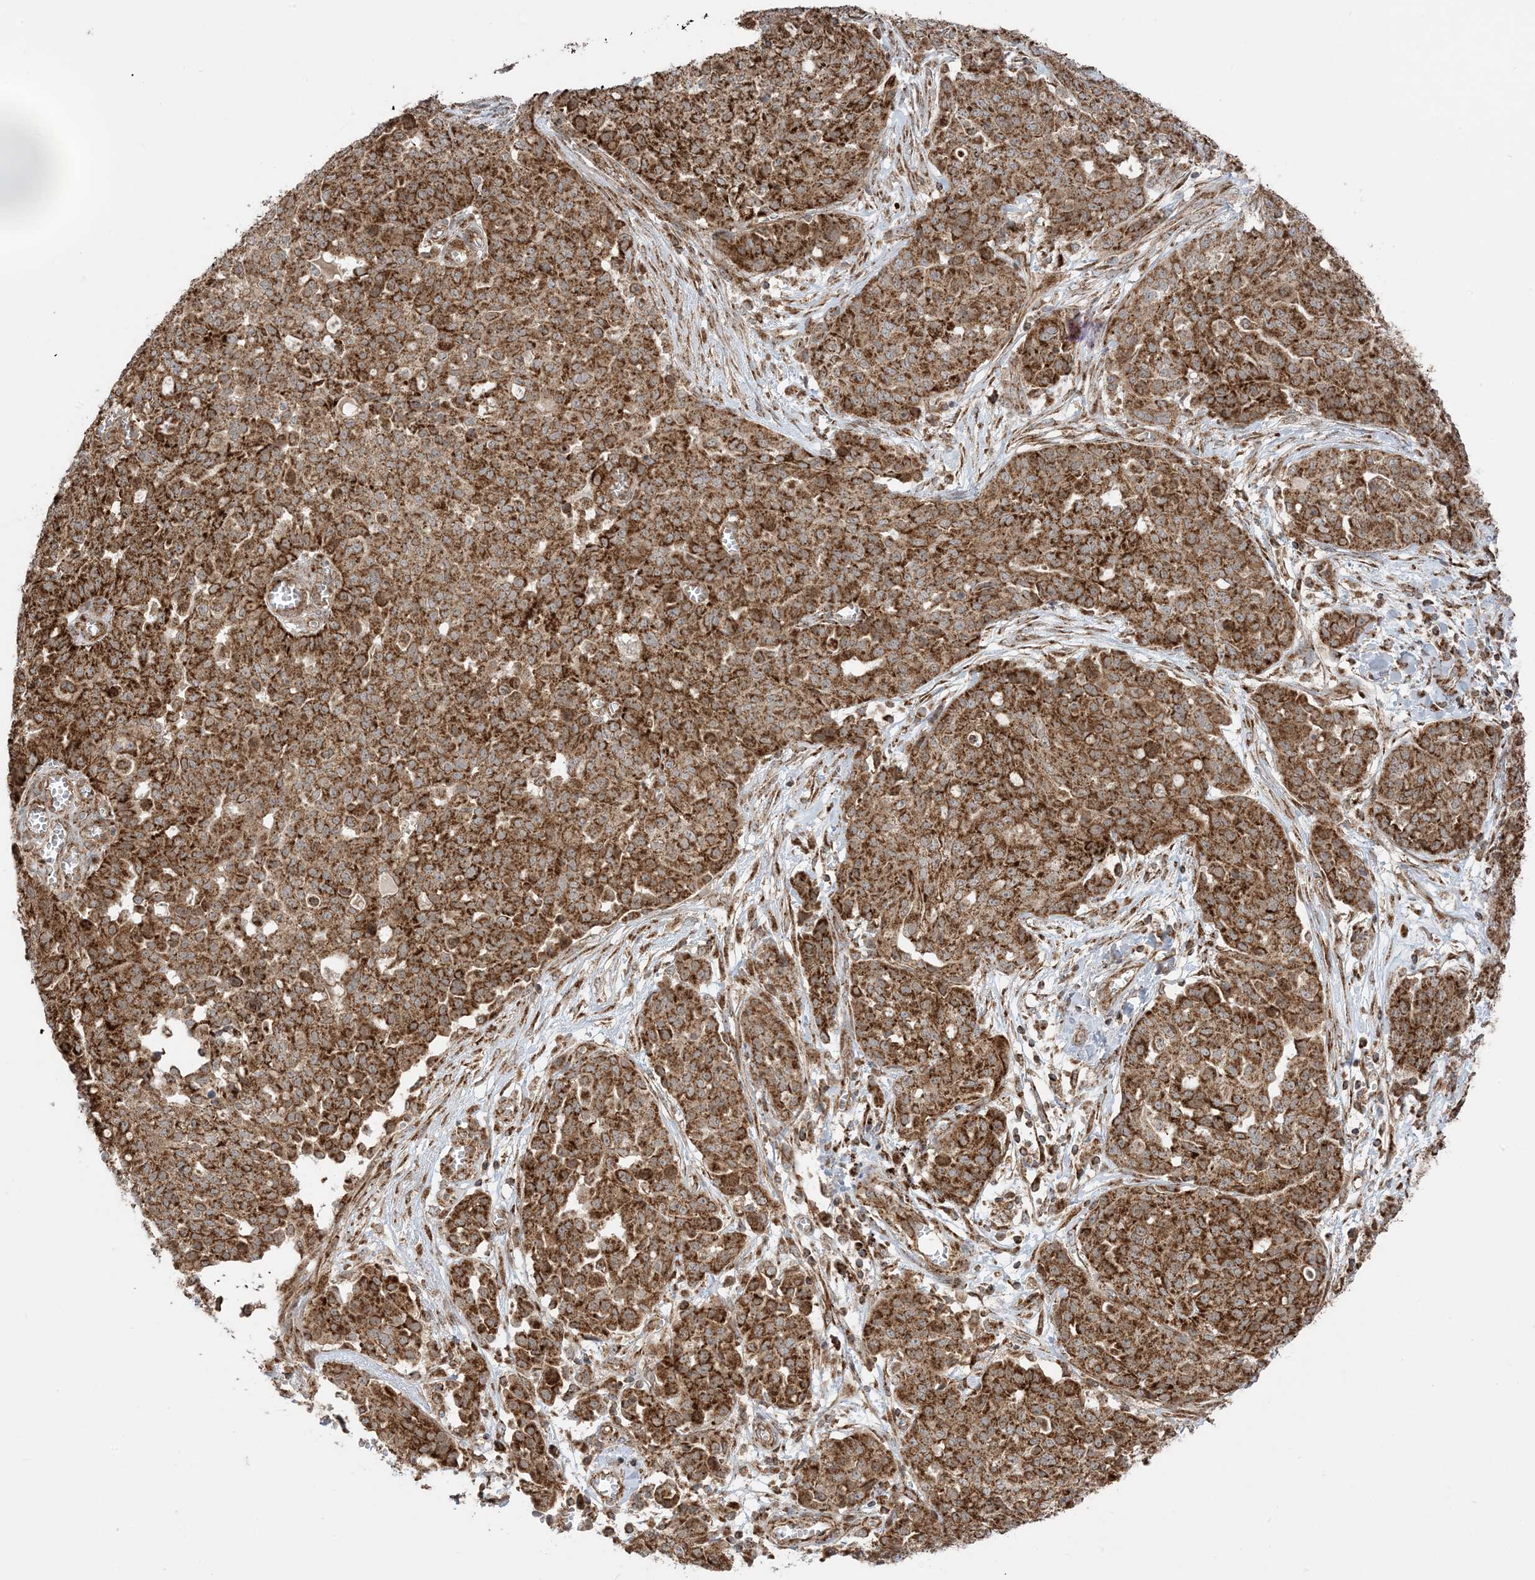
{"staining": {"intensity": "strong", "quantity": ">75%", "location": "cytoplasmic/membranous"}, "tissue": "ovarian cancer", "cell_type": "Tumor cells", "image_type": "cancer", "snomed": [{"axis": "morphology", "description": "Cystadenocarcinoma, serous, NOS"}, {"axis": "topography", "description": "Soft tissue"}, {"axis": "topography", "description": "Ovary"}], "caption": "Ovarian cancer tissue shows strong cytoplasmic/membranous staining in about >75% of tumor cells", "gene": "N4BP3", "patient": {"sex": "female", "age": 57}}